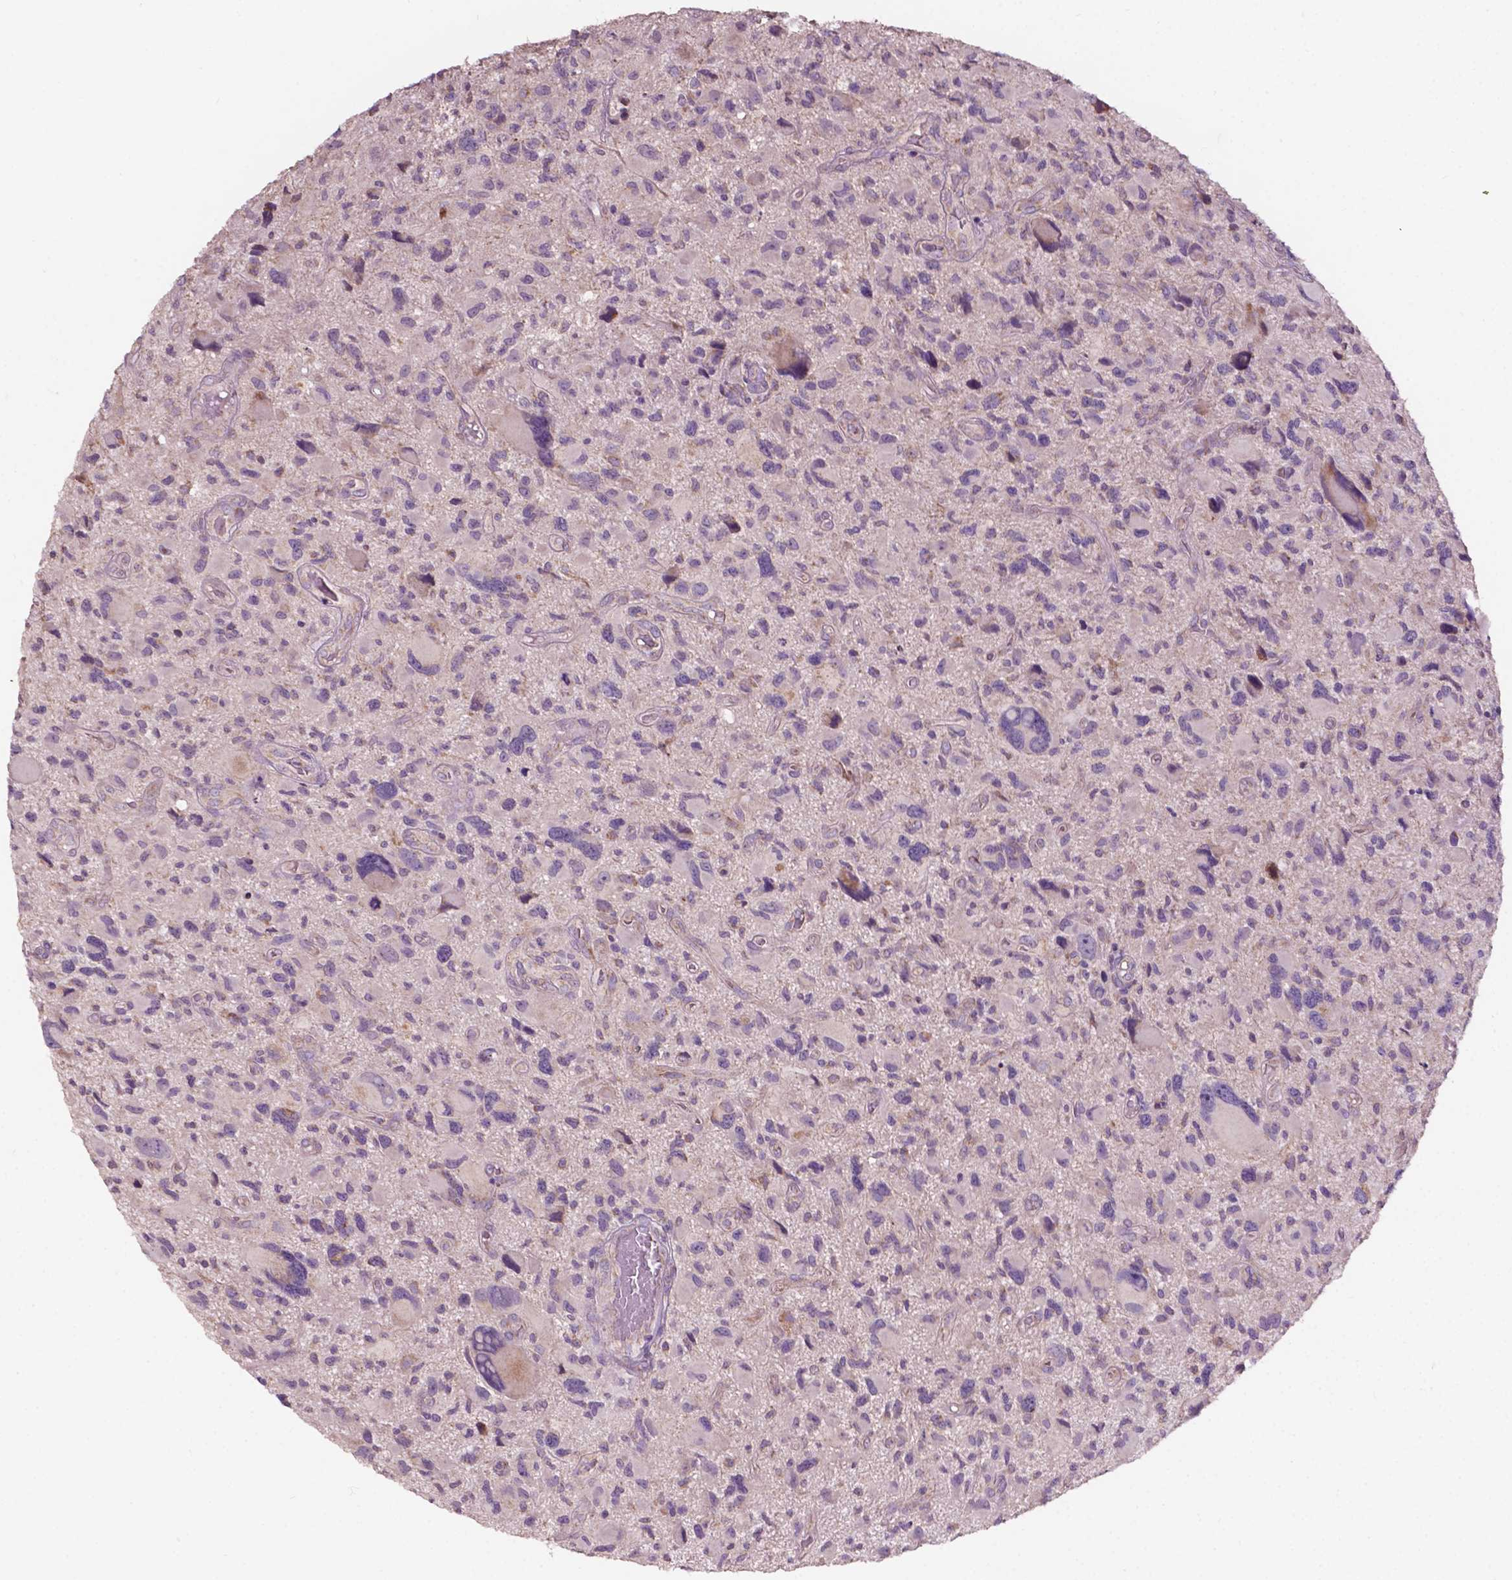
{"staining": {"intensity": "weak", "quantity": "<25%", "location": "cytoplasmic/membranous"}, "tissue": "glioma", "cell_type": "Tumor cells", "image_type": "cancer", "snomed": [{"axis": "morphology", "description": "Glioma, malignant, NOS"}, {"axis": "morphology", "description": "Glioma, malignant, High grade"}, {"axis": "topography", "description": "Brain"}], "caption": "Image shows no significant protein expression in tumor cells of glioma.", "gene": "NDUFA10", "patient": {"sex": "female", "age": 71}}